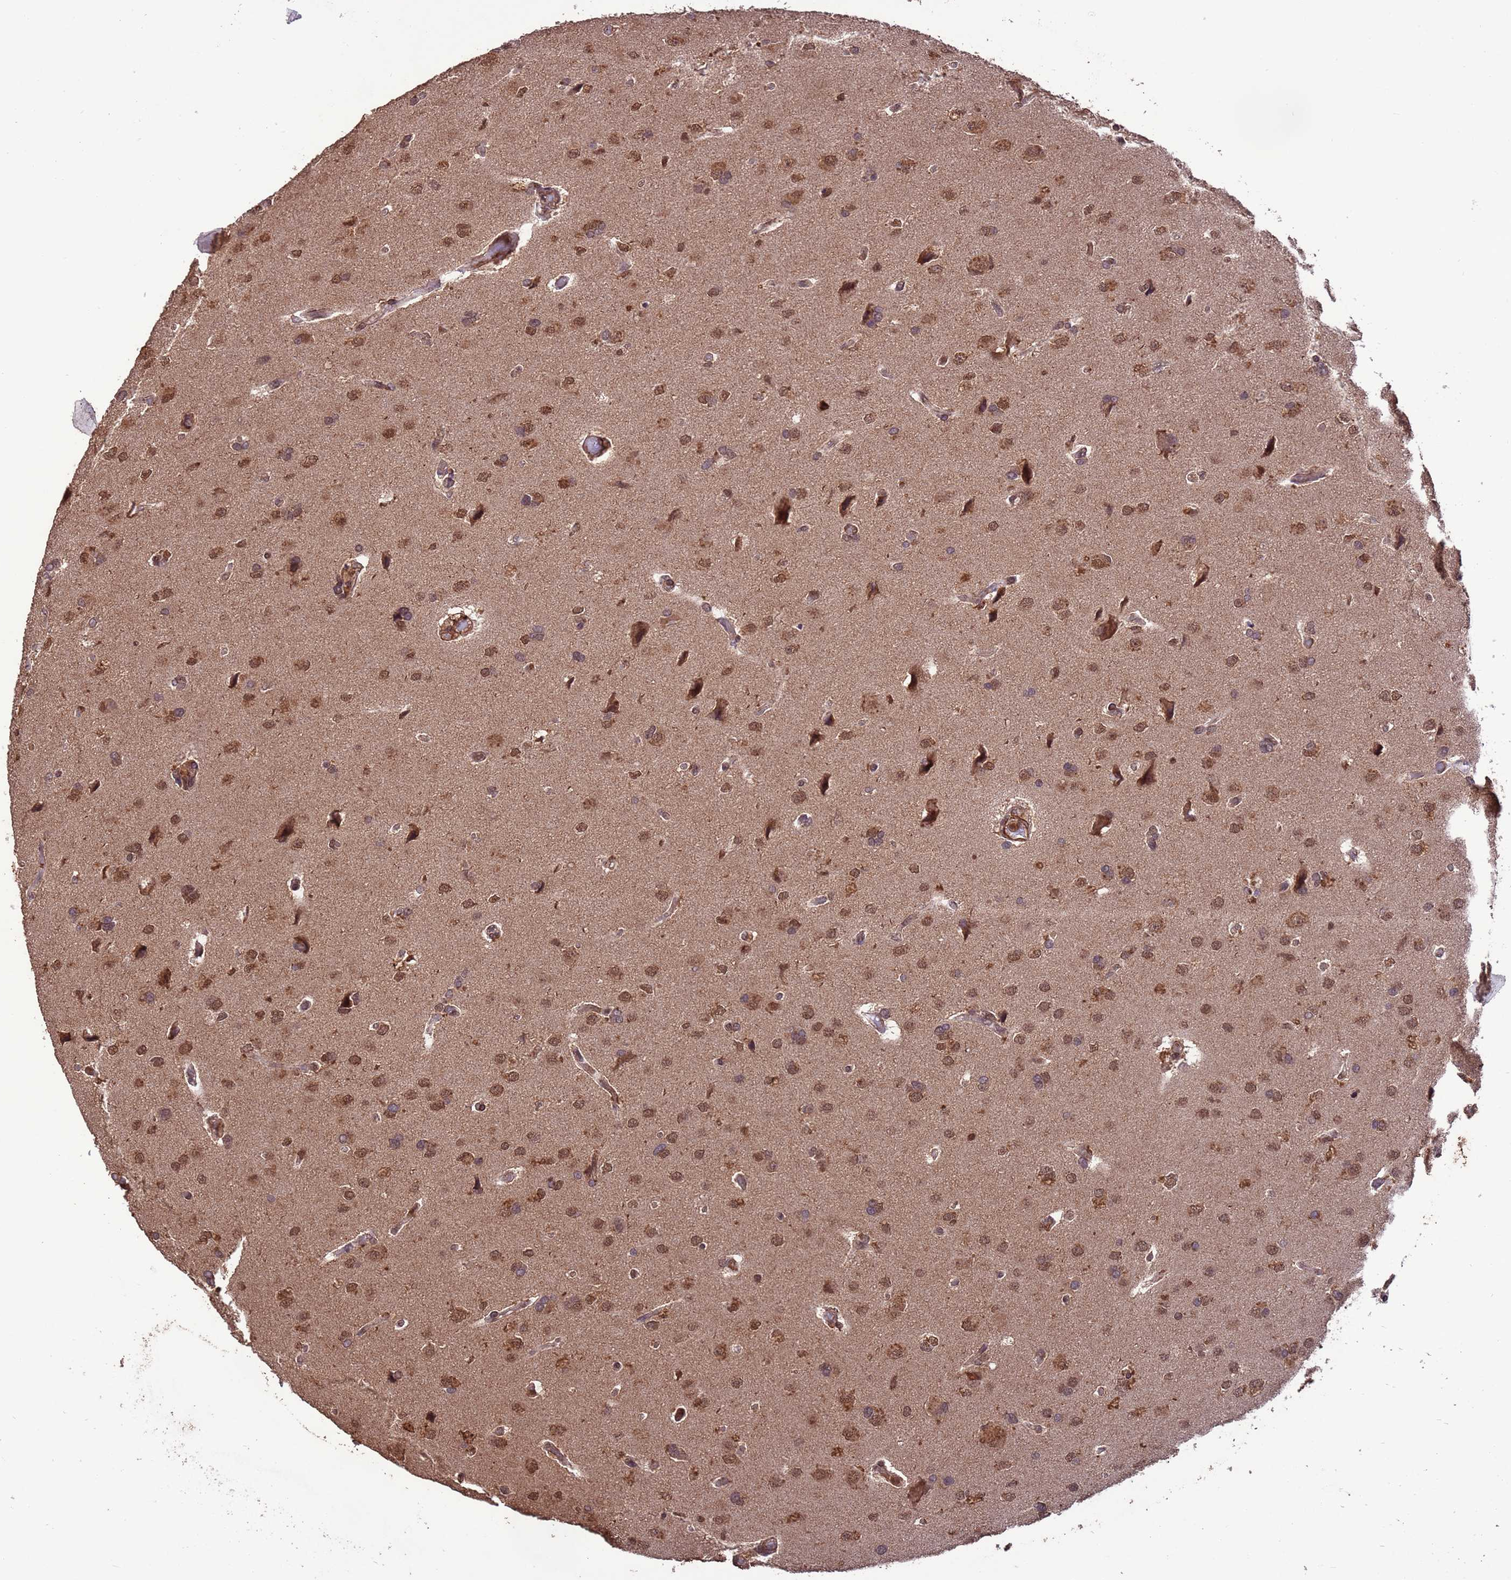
{"staining": {"intensity": "moderate", "quantity": ">75%", "location": "nuclear"}, "tissue": "glioma", "cell_type": "Tumor cells", "image_type": "cancer", "snomed": [{"axis": "morphology", "description": "Glioma, malignant, High grade"}, {"axis": "topography", "description": "Brain"}], "caption": "Immunohistochemical staining of malignant high-grade glioma reveals medium levels of moderate nuclear staining in about >75% of tumor cells.", "gene": "VSTM4", "patient": {"sex": "male", "age": 77}}